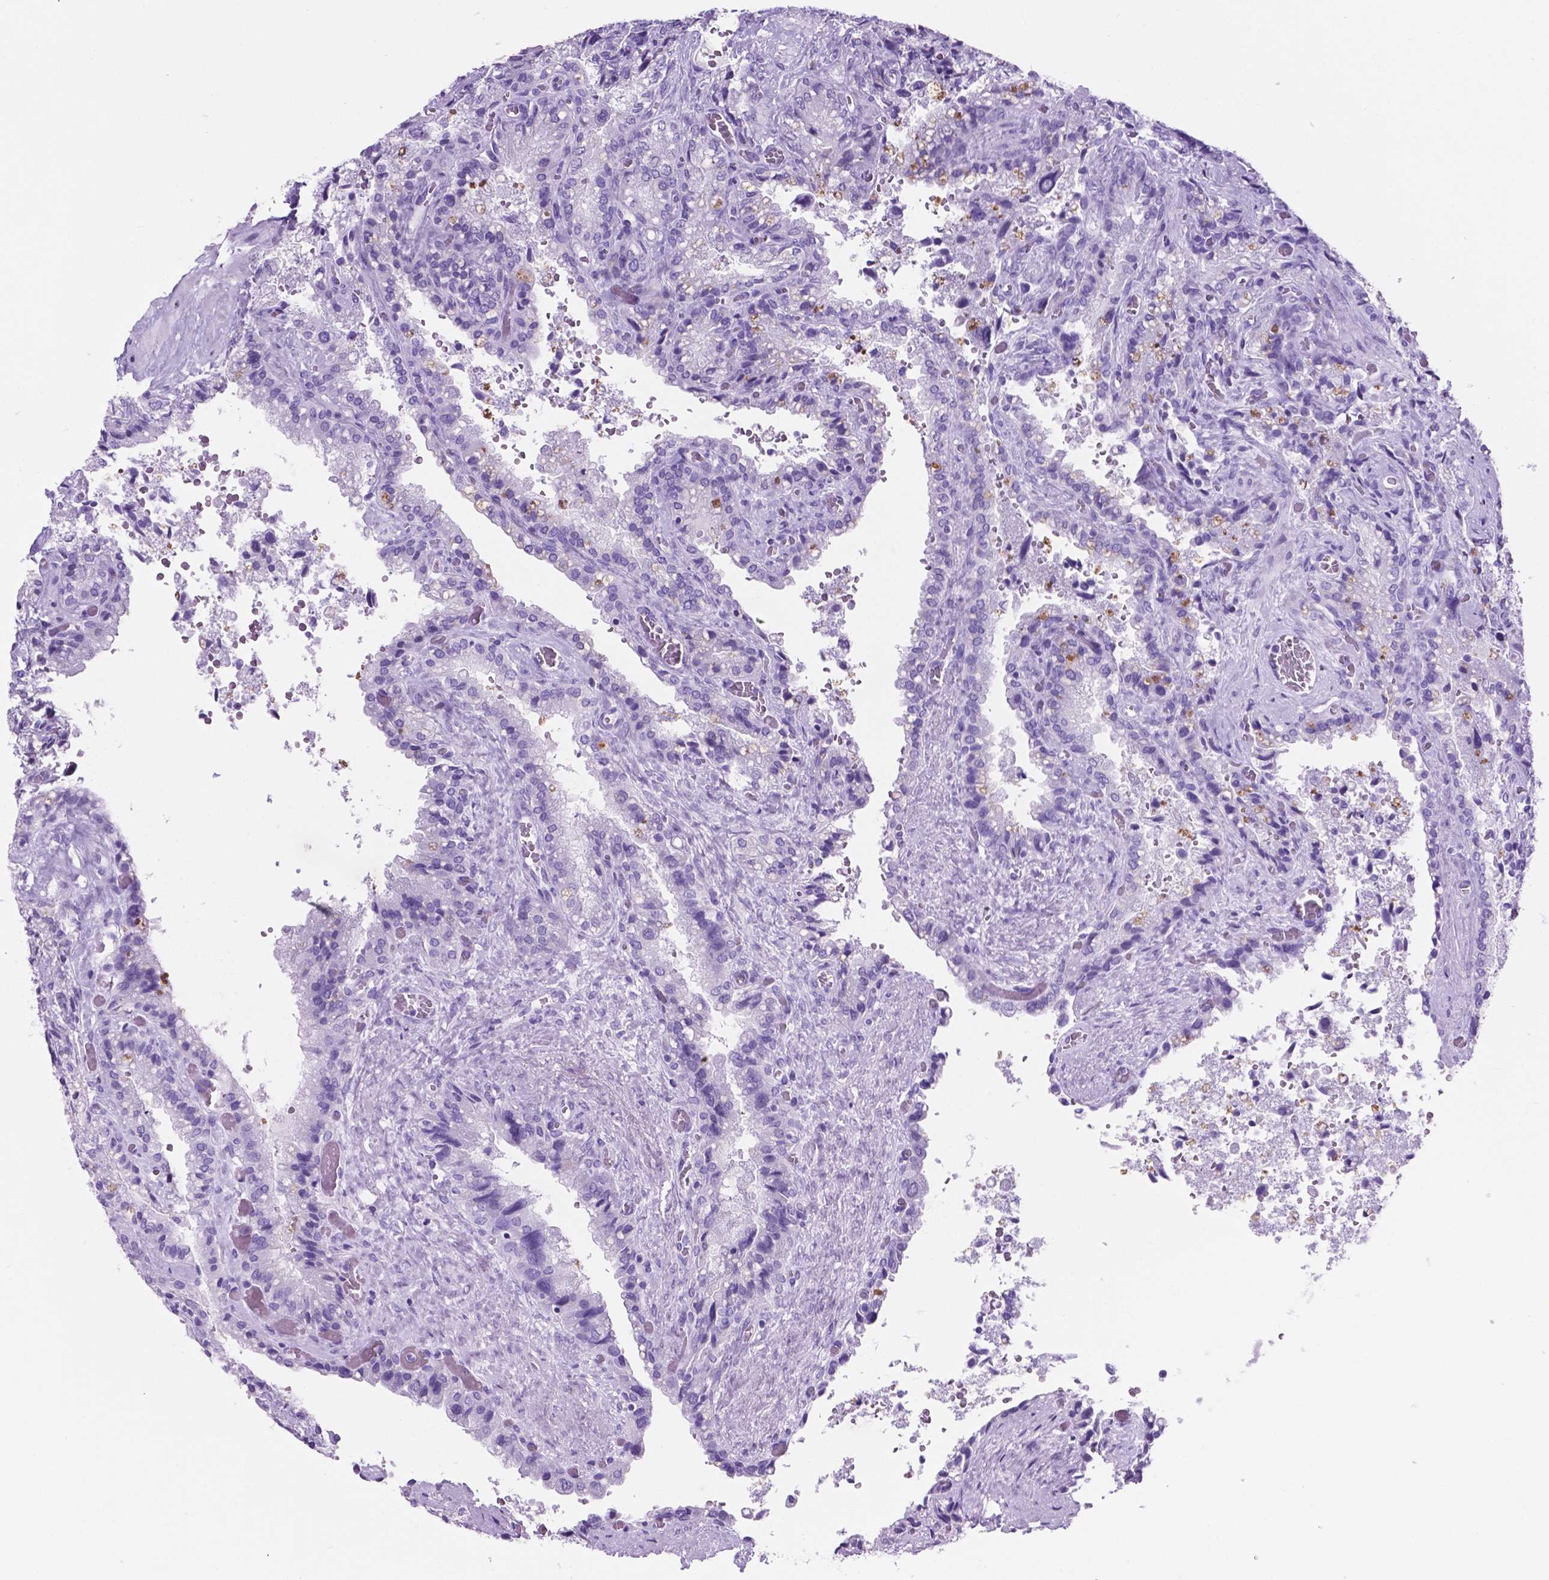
{"staining": {"intensity": "negative", "quantity": "none", "location": "none"}, "tissue": "seminal vesicle", "cell_type": "Glandular cells", "image_type": "normal", "snomed": [{"axis": "morphology", "description": "Normal tissue, NOS"}, {"axis": "topography", "description": "Seminal veicle"}], "caption": "Seminal vesicle stained for a protein using immunohistochemistry demonstrates no positivity glandular cells.", "gene": "C17orf107", "patient": {"sex": "male", "age": 57}}